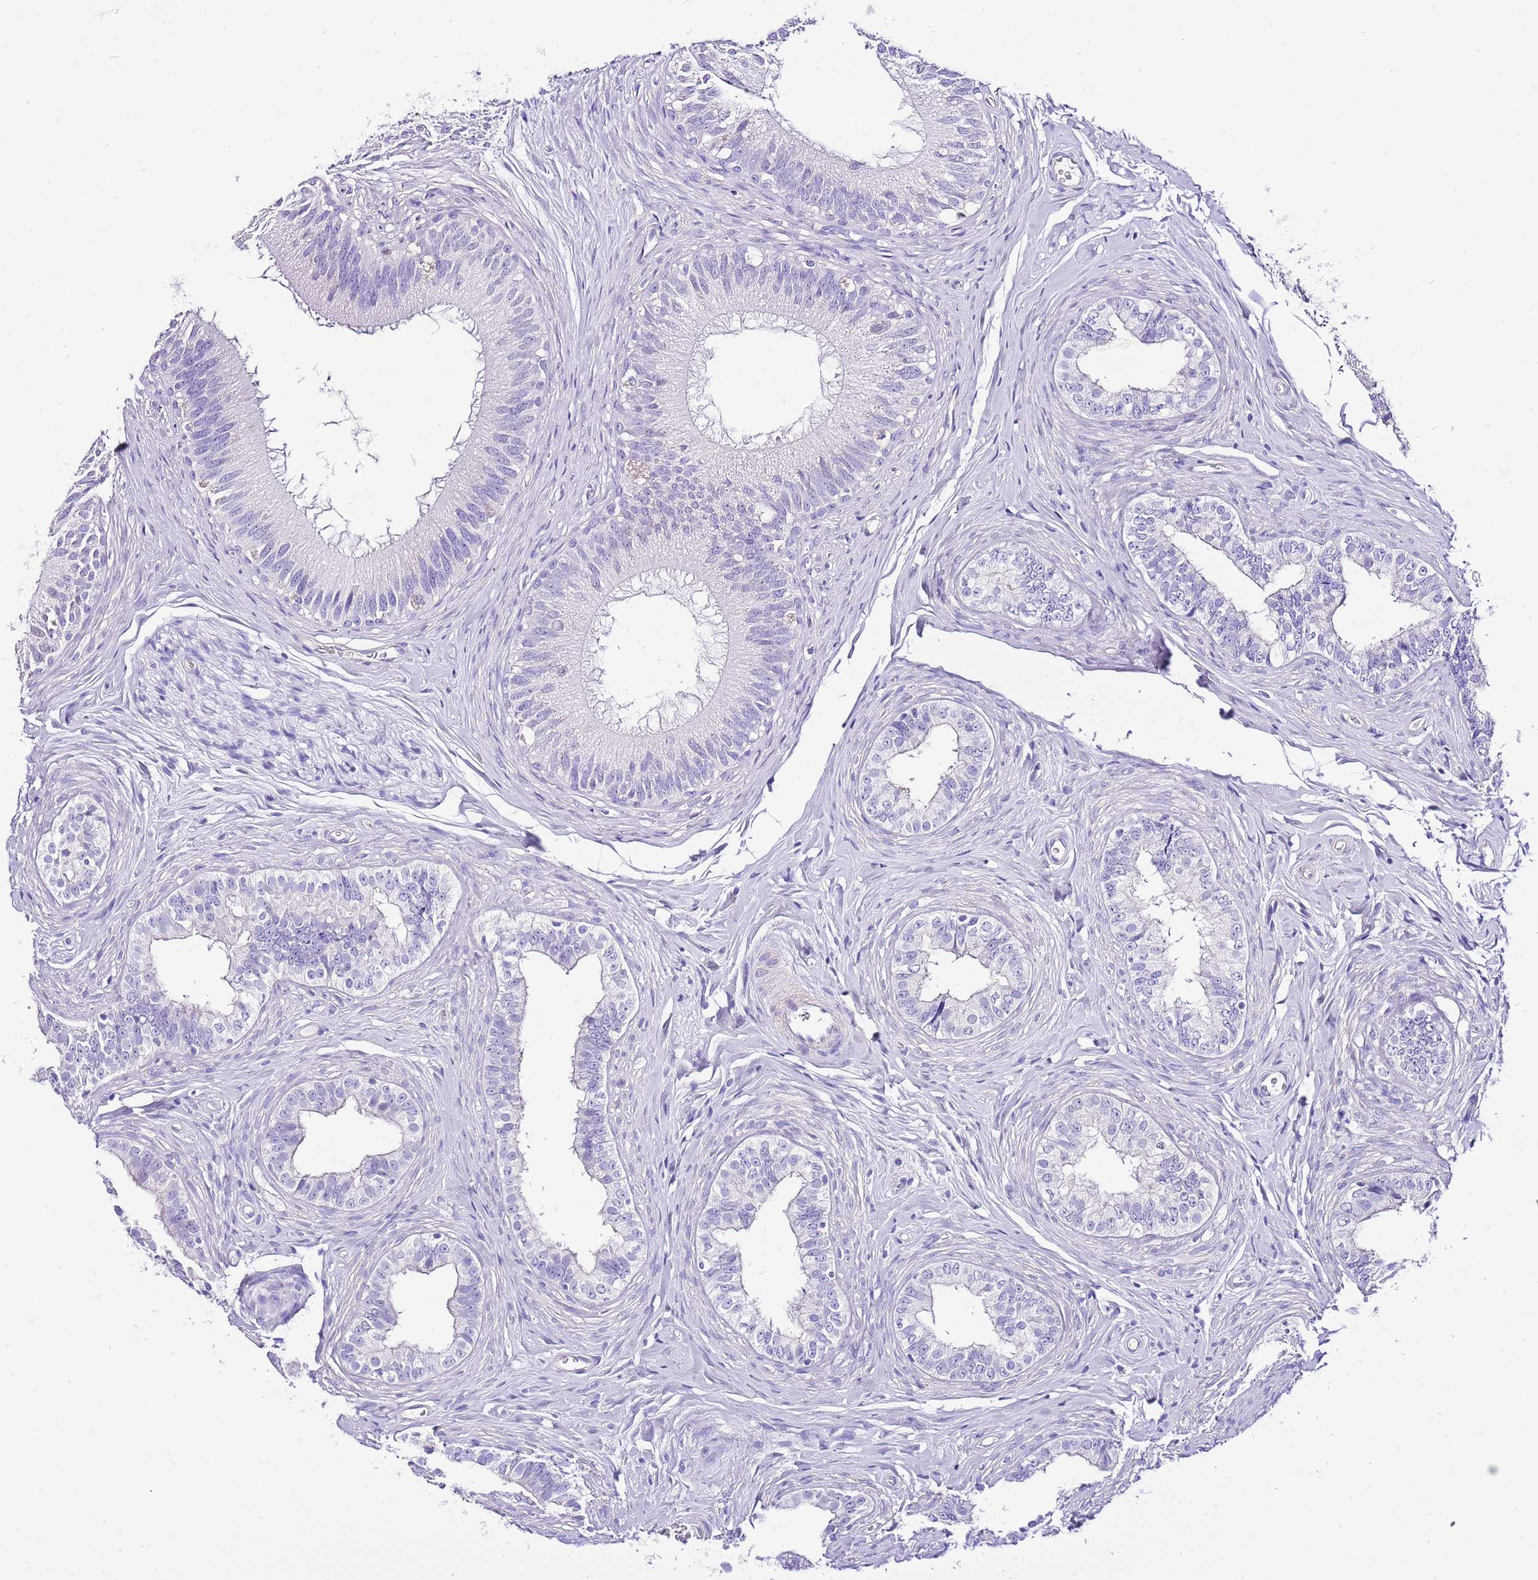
{"staining": {"intensity": "negative", "quantity": "none", "location": "none"}, "tissue": "epididymis", "cell_type": "Glandular cells", "image_type": "normal", "snomed": [{"axis": "morphology", "description": "Normal tissue, NOS"}, {"axis": "topography", "description": "Epididymis"}], "caption": "Glandular cells are negative for protein expression in normal human epididymis. (DAB (3,3'-diaminobenzidine) IHC, high magnification).", "gene": "BHLHA15", "patient": {"sex": "male", "age": 38}}